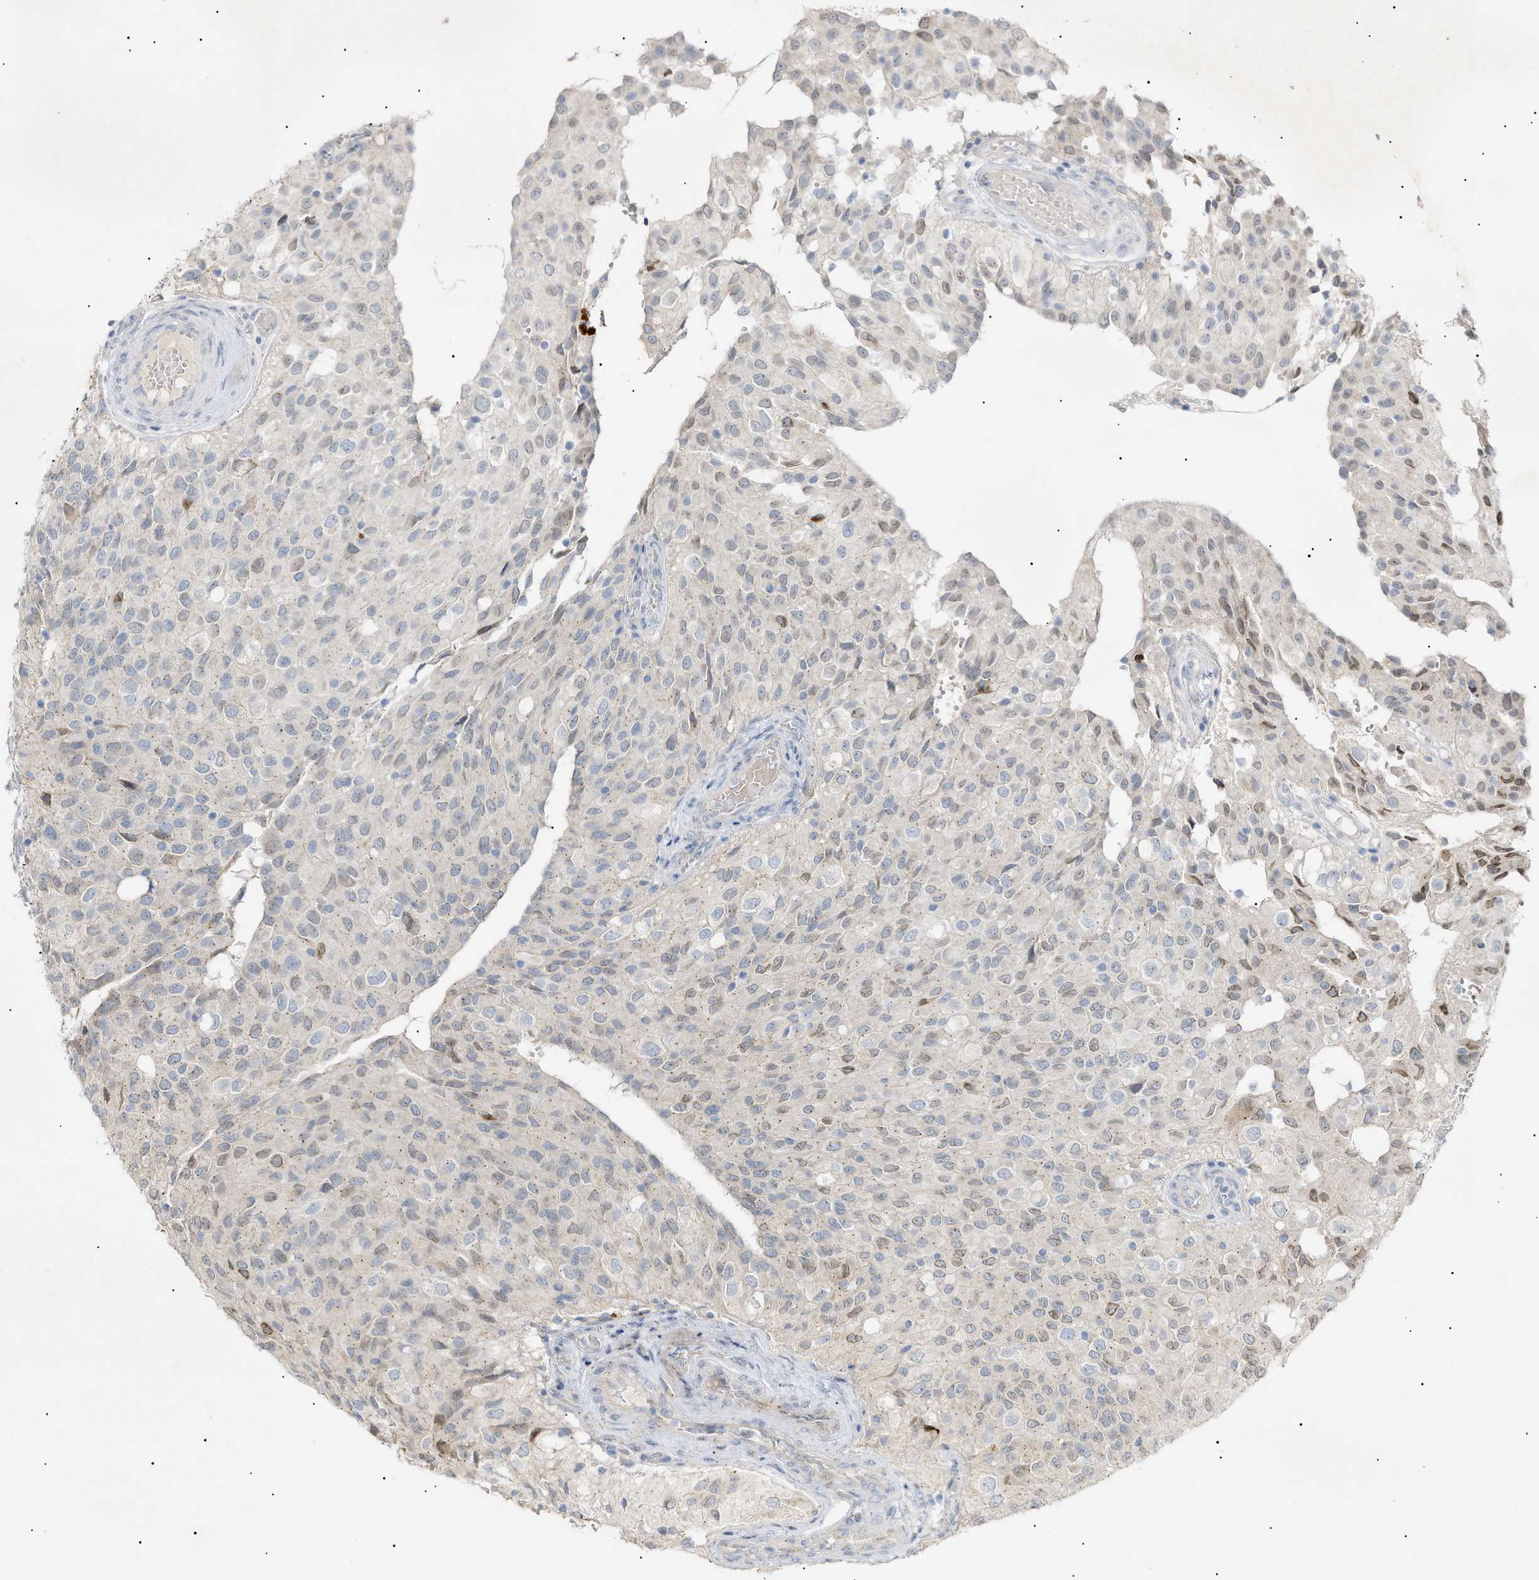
{"staining": {"intensity": "weak", "quantity": "<25%", "location": "cytoplasmic/membranous,nuclear"}, "tissue": "glioma", "cell_type": "Tumor cells", "image_type": "cancer", "snomed": [{"axis": "morphology", "description": "Glioma, malignant, High grade"}, {"axis": "topography", "description": "Brain"}], "caption": "A photomicrograph of human glioma is negative for staining in tumor cells.", "gene": "SLC25A31", "patient": {"sex": "male", "age": 32}}